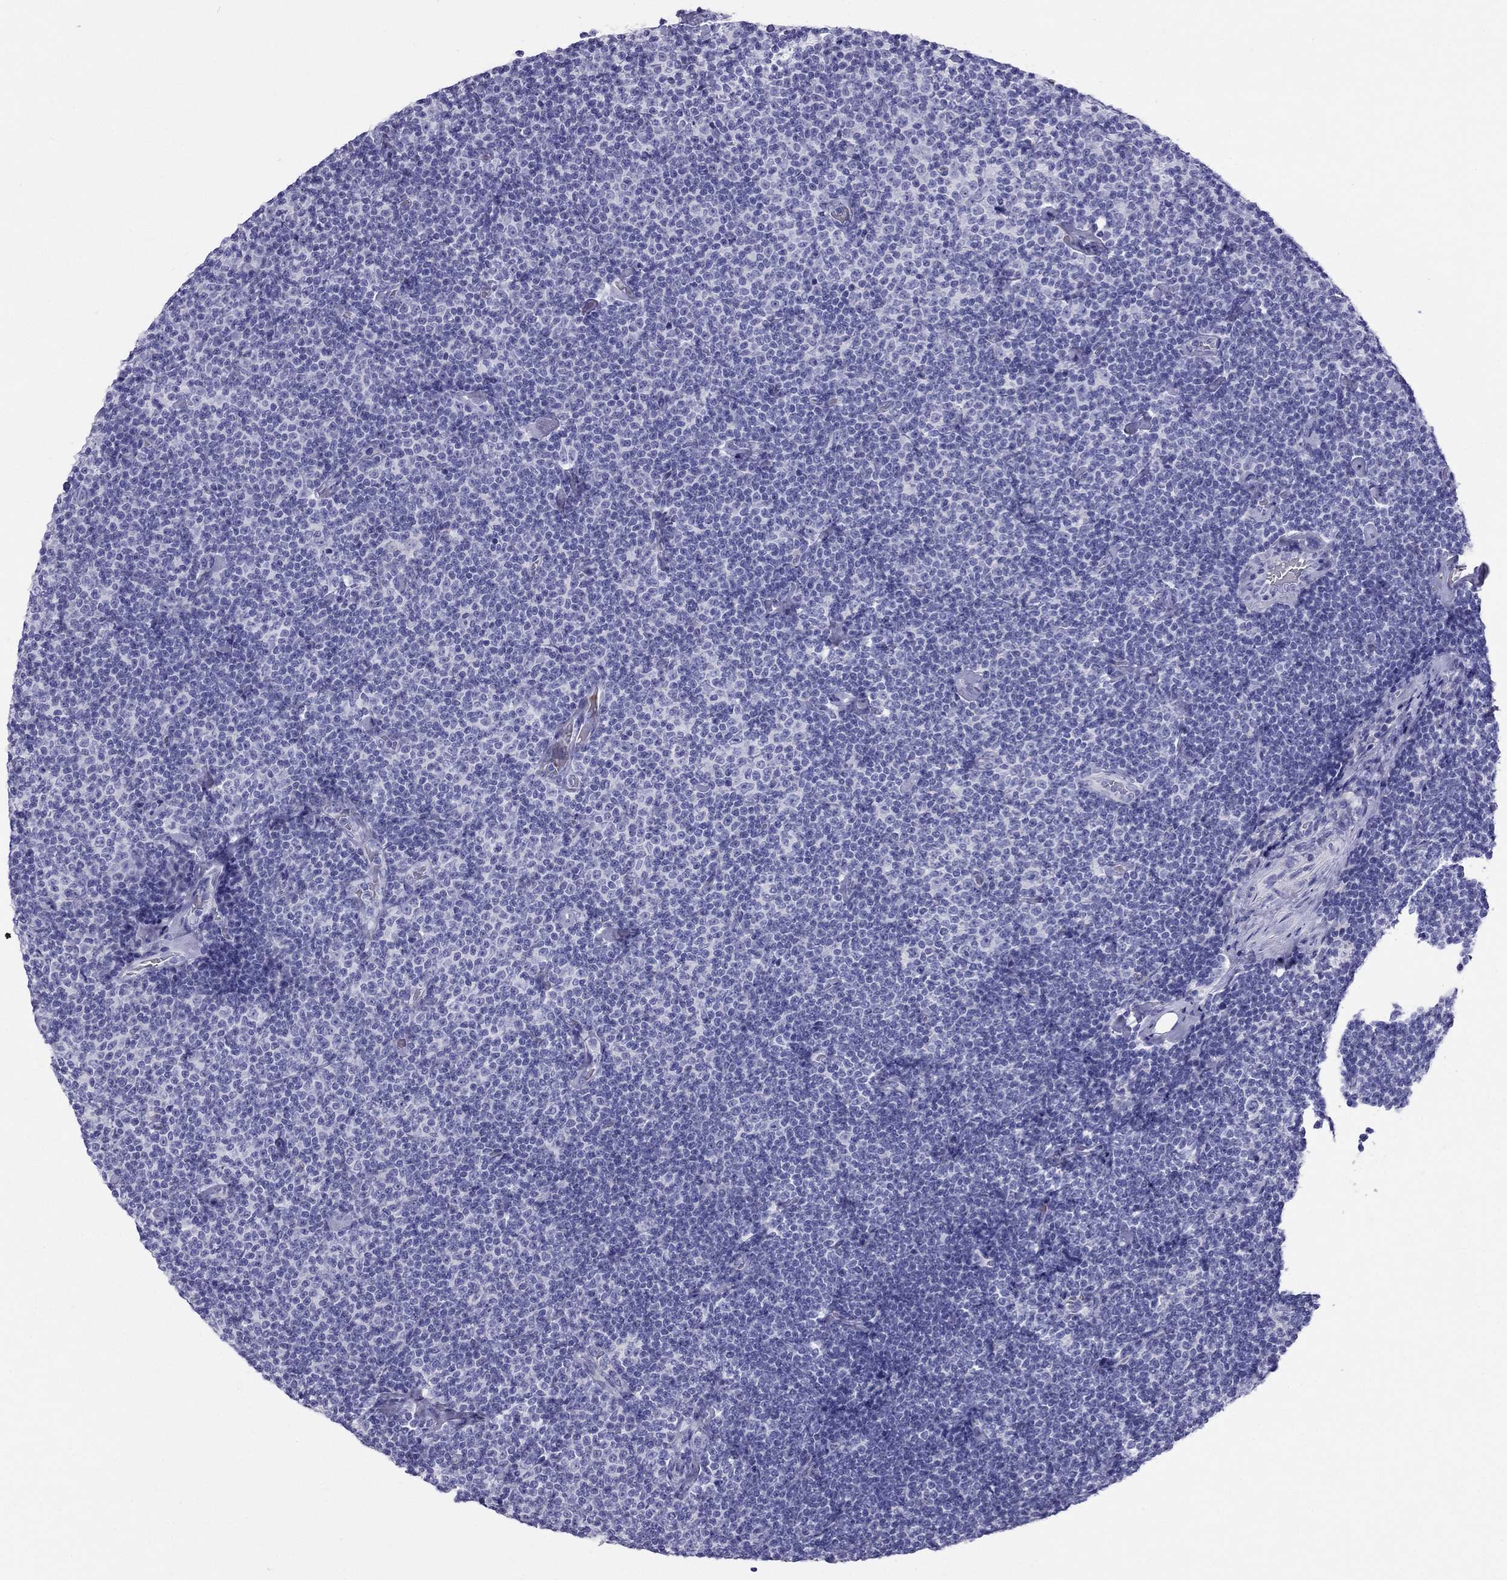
{"staining": {"intensity": "negative", "quantity": "none", "location": "none"}, "tissue": "lymphoma", "cell_type": "Tumor cells", "image_type": "cancer", "snomed": [{"axis": "morphology", "description": "Malignant lymphoma, non-Hodgkin's type, Low grade"}, {"axis": "topography", "description": "Lymph node"}], "caption": "Image shows no significant protein positivity in tumor cells of low-grade malignant lymphoma, non-Hodgkin's type.", "gene": "DNAAF6", "patient": {"sex": "male", "age": 81}}